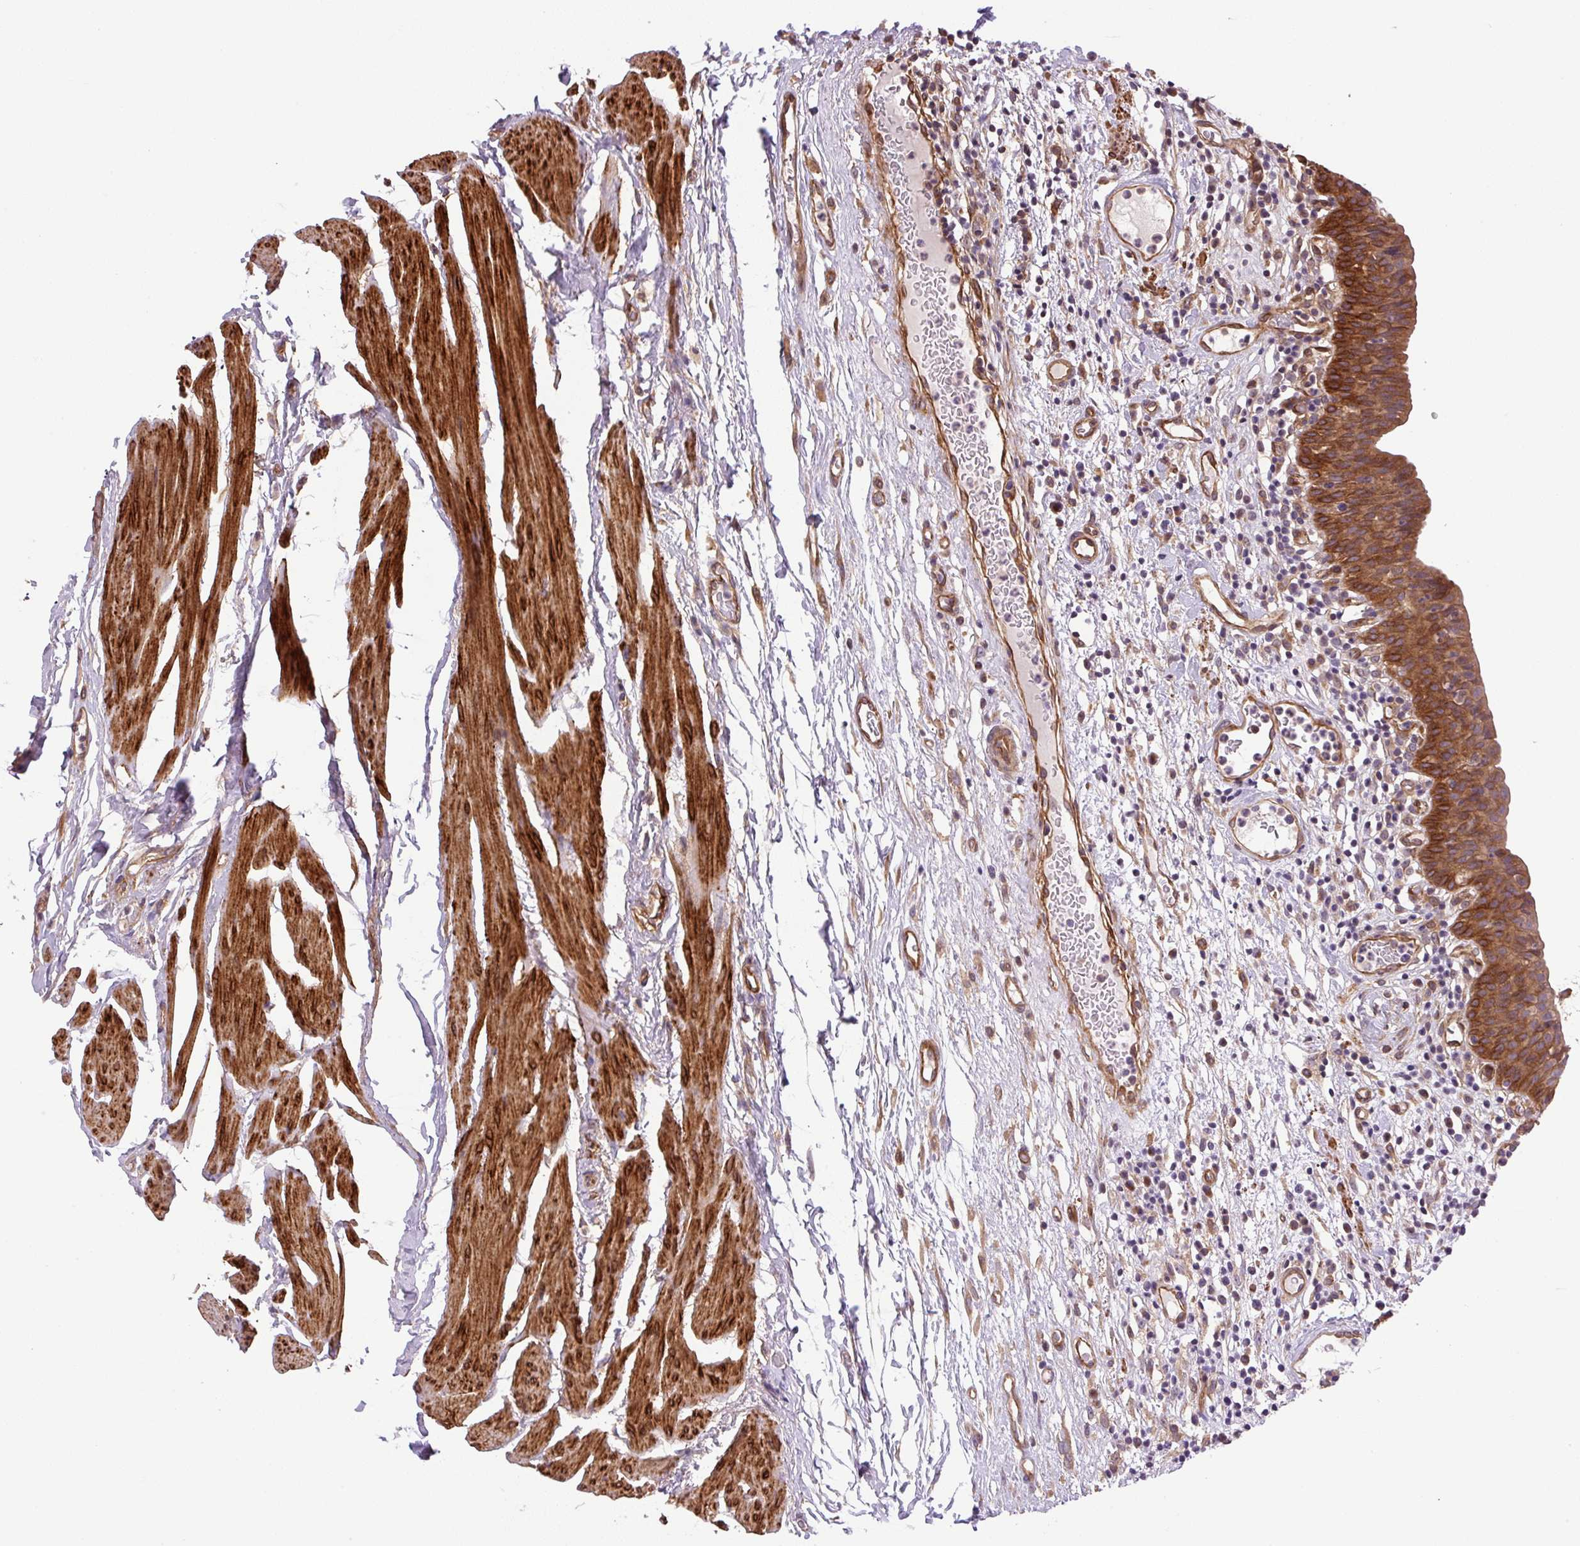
{"staining": {"intensity": "strong", "quantity": ">75%", "location": "cytoplasmic/membranous"}, "tissue": "urinary bladder", "cell_type": "Urothelial cells", "image_type": "normal", "snomed": [{"axis": "morphology", "description": "Normal tissue, NOS"}, {"axis": "morphology", "description": "Inflammation, NOS"}, {"axis": "topography", "description": "Urinary bladder"}], "caption": "A brown stain shows strong cytoplasmic/membranous expression of a protein in urothelial cells of unremarkable human urinary bladder. The protein is stained brown, and the nuclei are stained in blue (DAB IHC with brightfield microscopy, high magnification).", "gene": "SEPTIN10", "patient": {"sex": "male", "age": 57}}